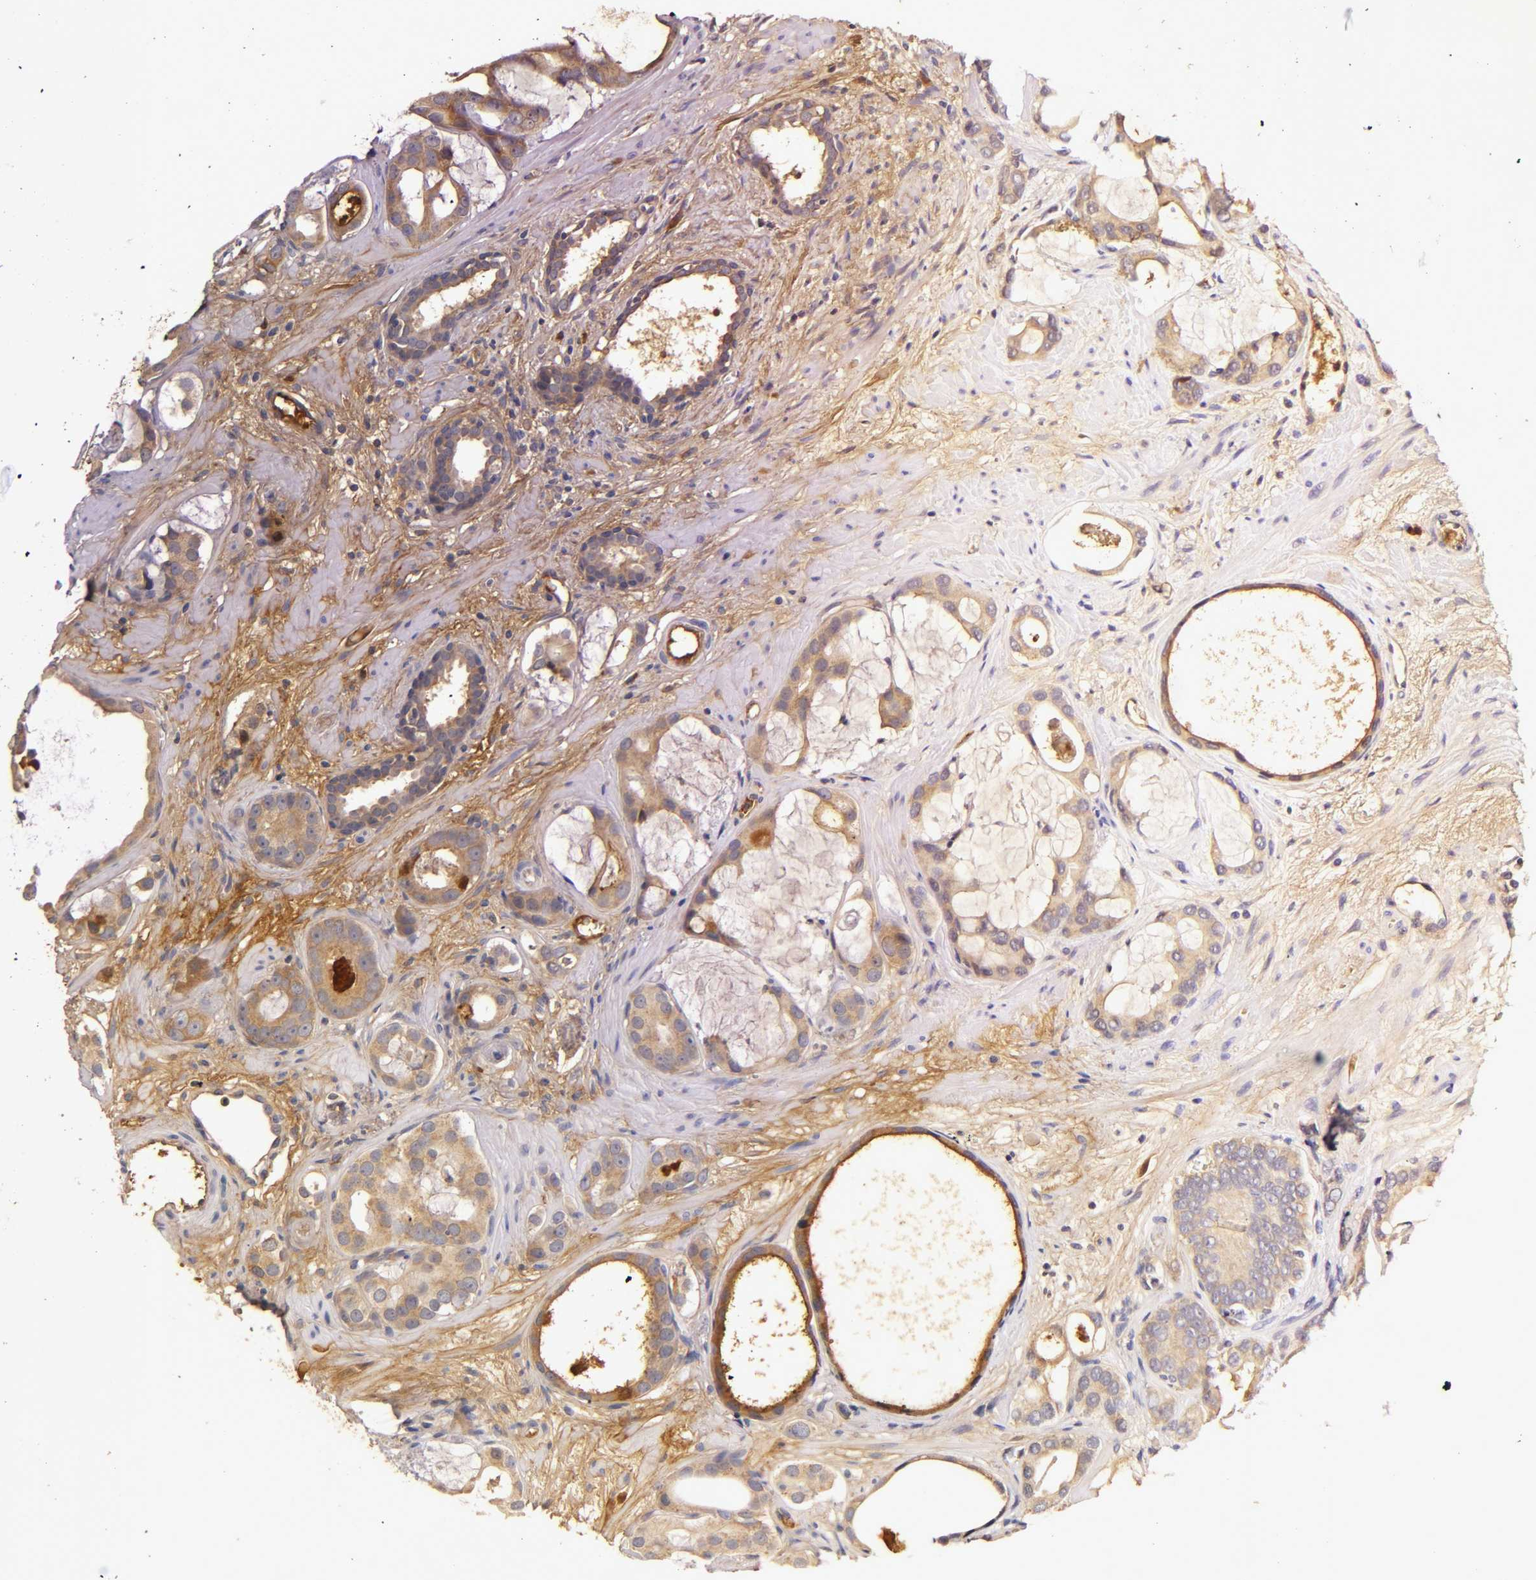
{"staining": {"intensity": "moderate", "quantity": ">75%", "location": "cytoplasmic/membranous"}, "tissue": "prostate cancer", "cell_type": "Tumor cells", "image_type": "cancer", "snomed": [{"axis": "morphology", "description": "Adenocarcinoma, Low grade"}, {"axis": "topography", "description": "Prostate"}], "caption": "Human low-grade adenocarcinoma (prostate) stained with a protein marker reveals moderate staining in tumor cells.", "gene": "RPS29", "patient": {"sex": "male", "age": 57}}